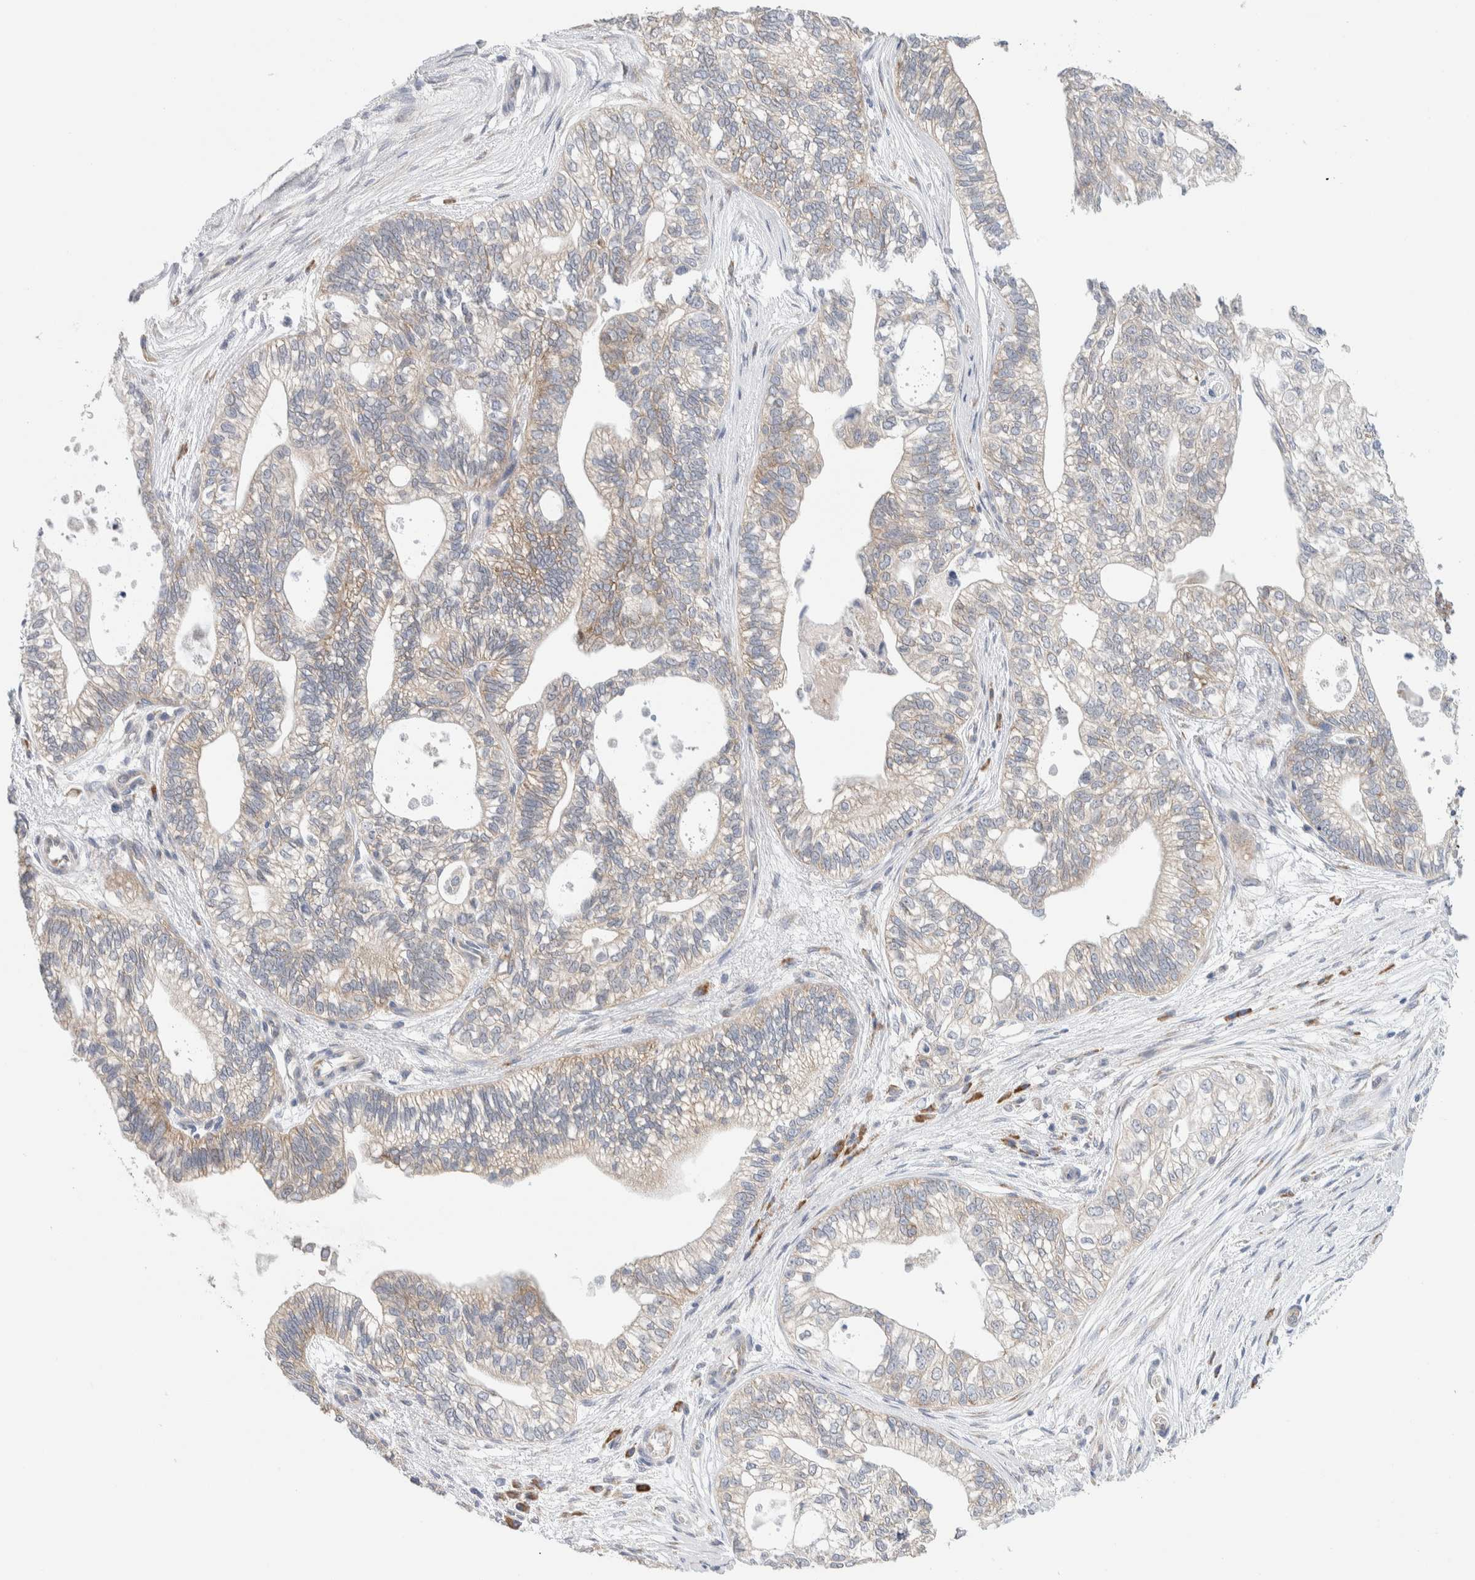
{"staining": {"intensity": "weak", "quantity": "<25%", "location": "cytoplasmic/membranous"}, "tissue": "pancreatic cancer", "cell_type": "Tumor cells", "image_type": "cancer", "snomed": [{"axis": "morphology", "description": "Adenocarcinoma, NOS"}, {"axis": "topography", "description": "Pancreas"}], "caption": "Immunohistochemical staining of pancreatic adenocarcinoma demonstrates no significant expression in tumor cells.", "gene": "RACK1", "patient": {"sex": "male", "age": 72}}